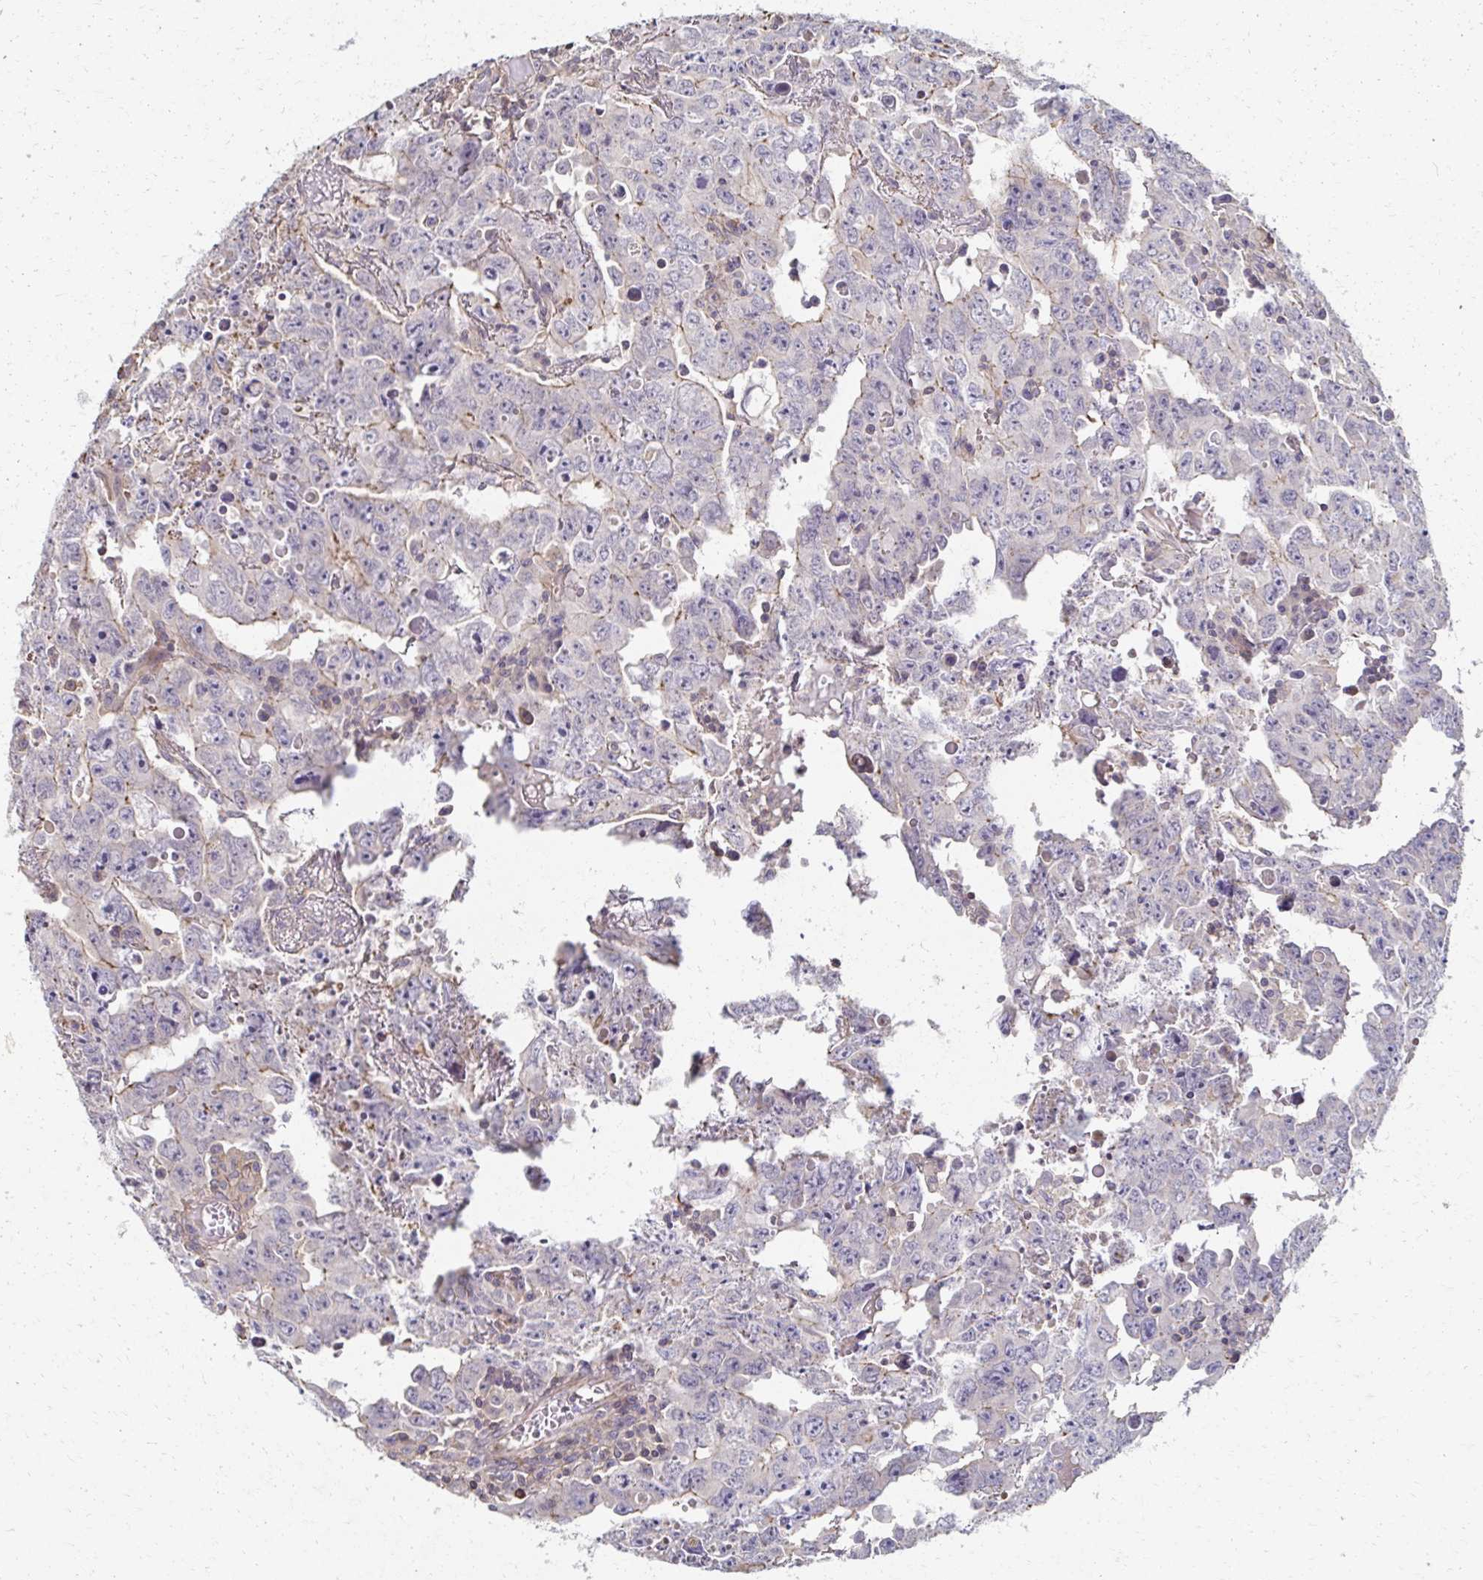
{"staining": {"intensity": "negative", "quantity": "none", "location": "none"}, "tissue": "testis cancer", "cell_type": "Tumor cells", "image_type": "cancer", "snomed": [{"axis": "morphology", "description": "Carcinoma, Embryonal, NOS"}, {"axis": "topography", "description": "Testis"}], "caption": "Immunohistochemical staining of human testis cancer (embryonal carcinoma) displays no significant positivity in tumor cells.", "gene": "EOLA2", "patient": {"sex": "male", "age": 22}}